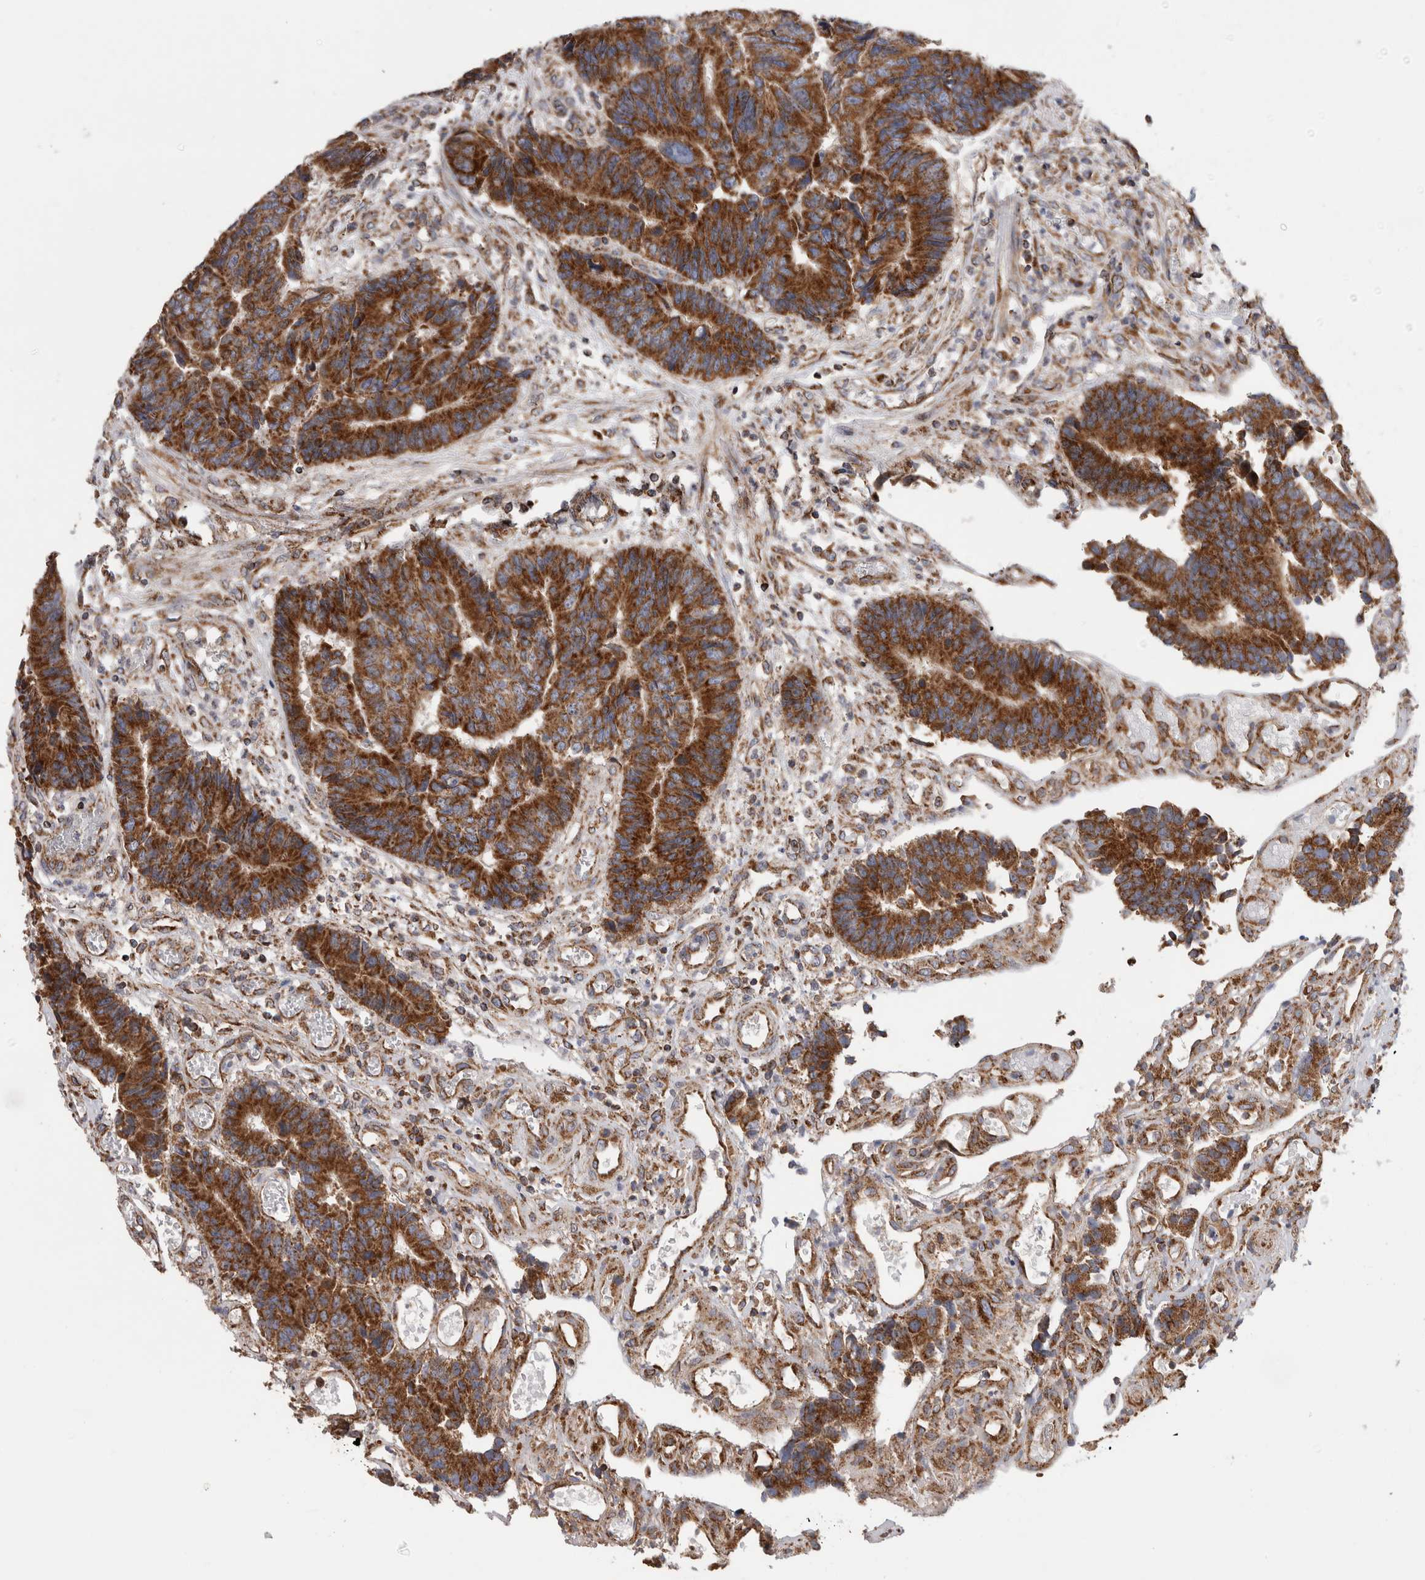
{"staining": {"intensity": "strong", "quantity": ">75%", "location": "cytoplasmic/membranous"}, "tissue": "colorectal cancer", "cell_type": "Tumor cells", "image_type": "cancer", "snomed": [{"axis": "morphology", "description": "Adenocarcinoma, NOS"}, {"axis": "topography", "description": "Rectum"}], "caption": "This photomicrograph shows immunohistochemistry (IHC) staining of colorectal adenocarcinoma, with high strong cytoplasmic/membranous expression in approximately >75% of tumor cells.", "gene": "IARS2", "patient": {"sex": "male", "age": 84}}